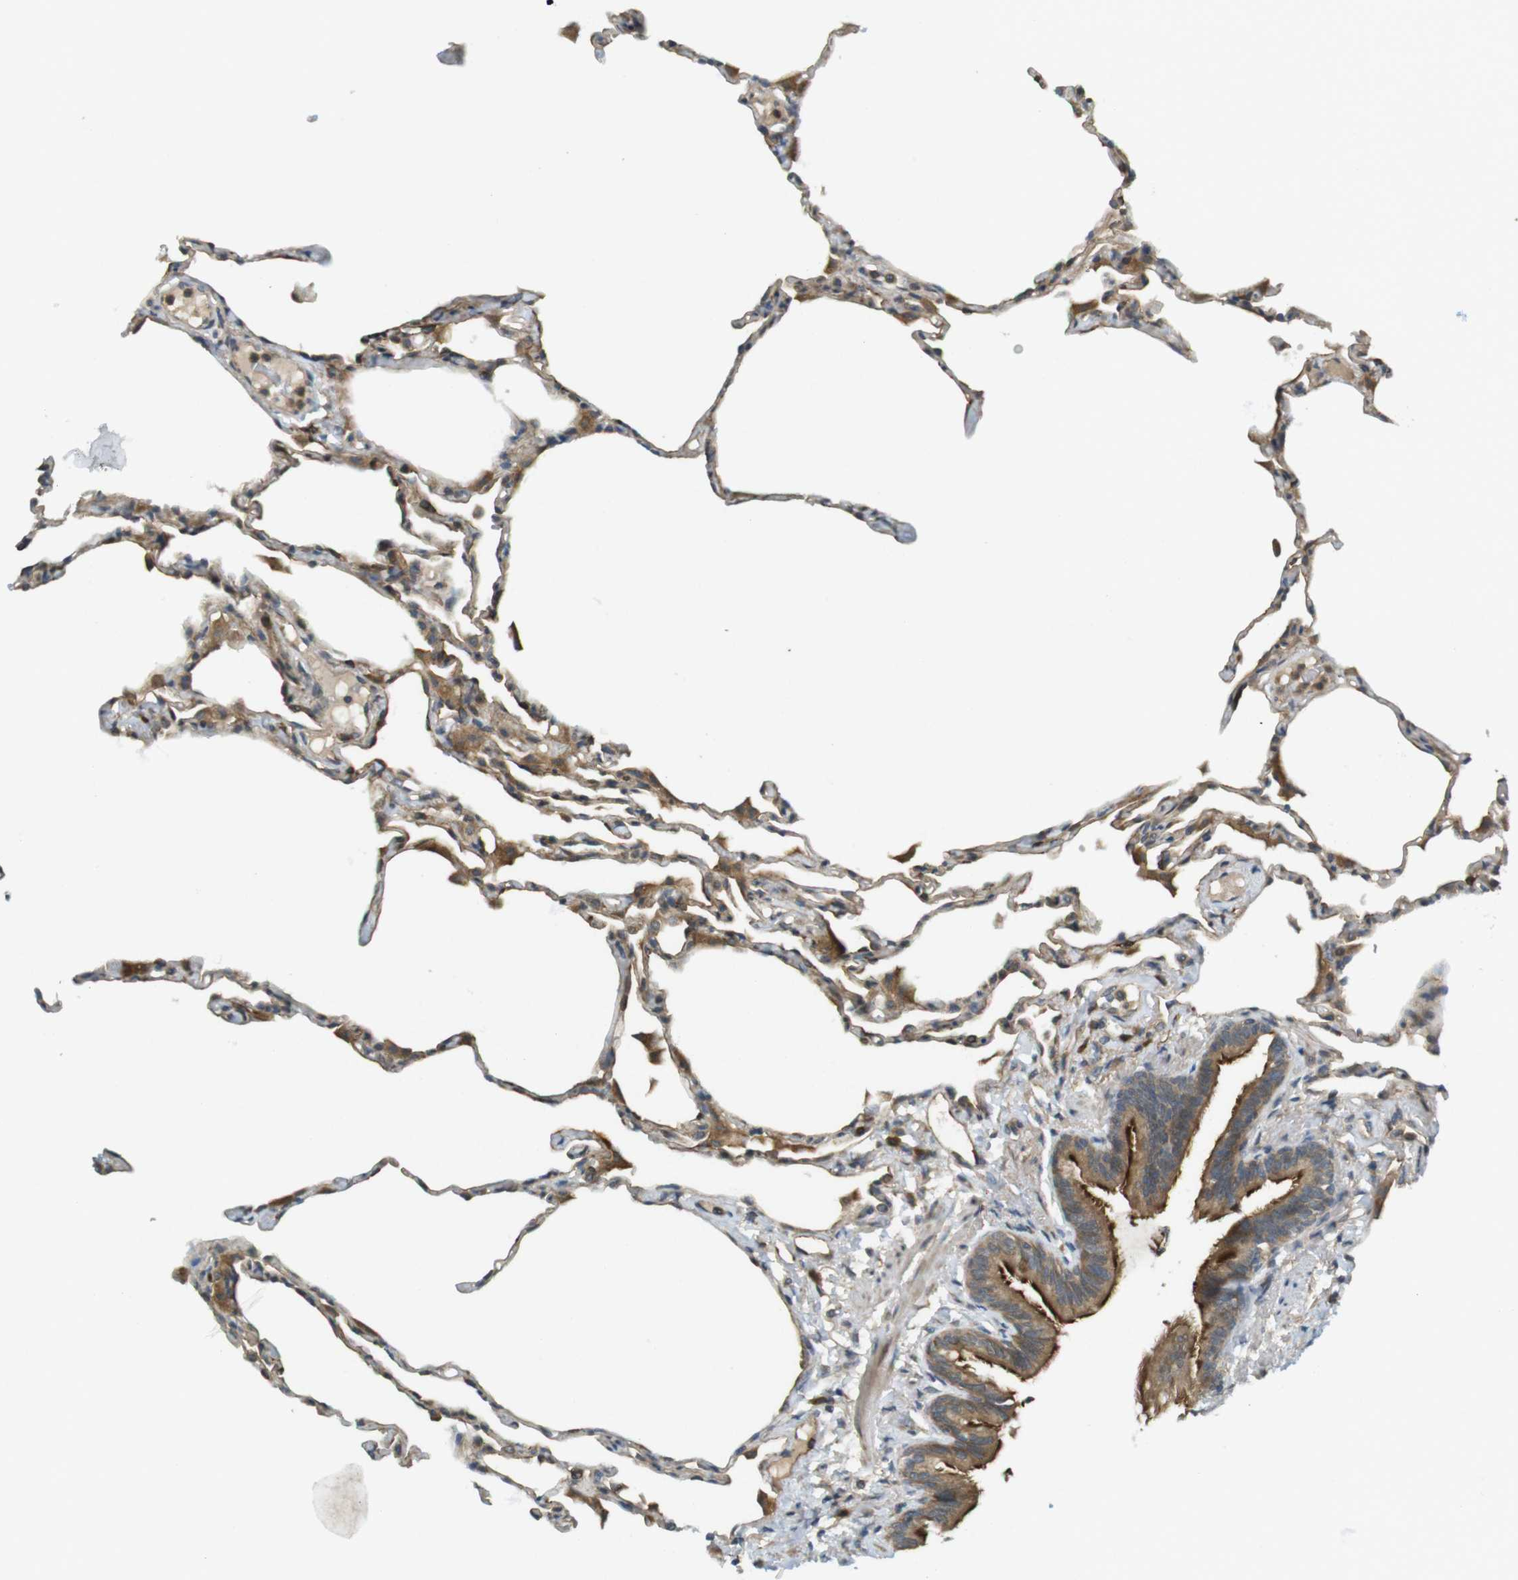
{"staining": {"intensity": "weak", "quantity": "25%-75%", "location": "cytoplasmic/membranous"}, "tissue": "lung", "cell_type": "Alveolar cells", "image_type": "normal", "snomed": [{"axis": "morphology", "description": "Normal tissue, NOS"}, {"axis": "topography", "description": "Lung"}], "caption": "Protein analysis of benign lung demonstrates weak cytoplasmic/membranous staining in about 25%-75% of alveolar cells. (IHC, brightfield microscopy, high magnification).", "gene": "CLRN3", "patient": {"sex": "female", "age": 49}}